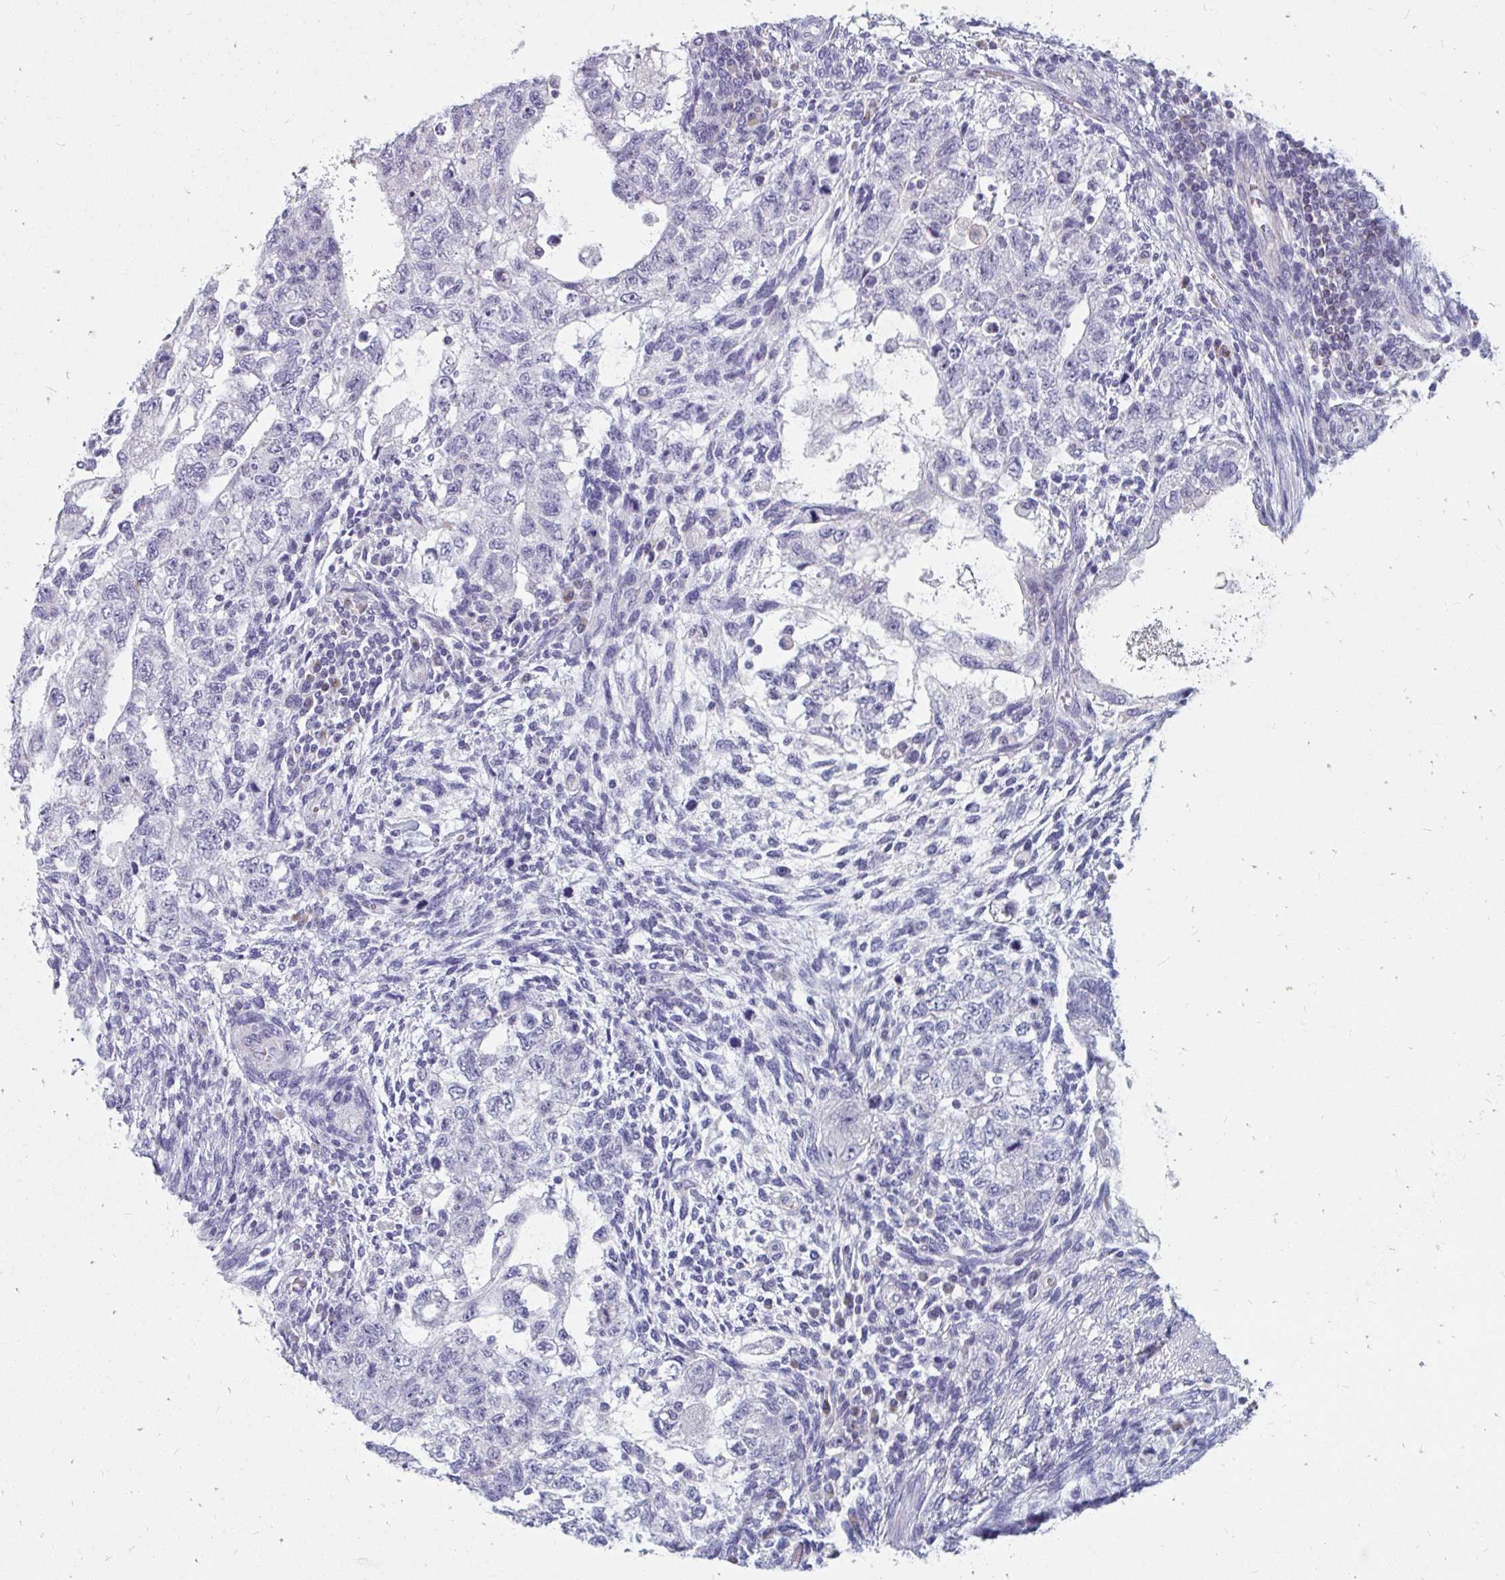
{"staining": {"intensity": "negative", "quantity": "none", "location": "none"}, "tissue": "testis cancer", "cell_type": "Tumor cells", "image_type": "cancer", "snomed": [{"axis": "morphology", "description": "Normal tissue, NOS"}, {"axis": "morphology", "description": "Carcinoma, Embryonal, NOS"}, {"axis": "topography", "description": "Testis"}], "caption": "Immunohistochemistry of testis cancer (embryonal carcinoma) demonstrates no positivity in tumor cells.", "gene": "OR10V1", "patient": {"sex": "male", "age": 36}}